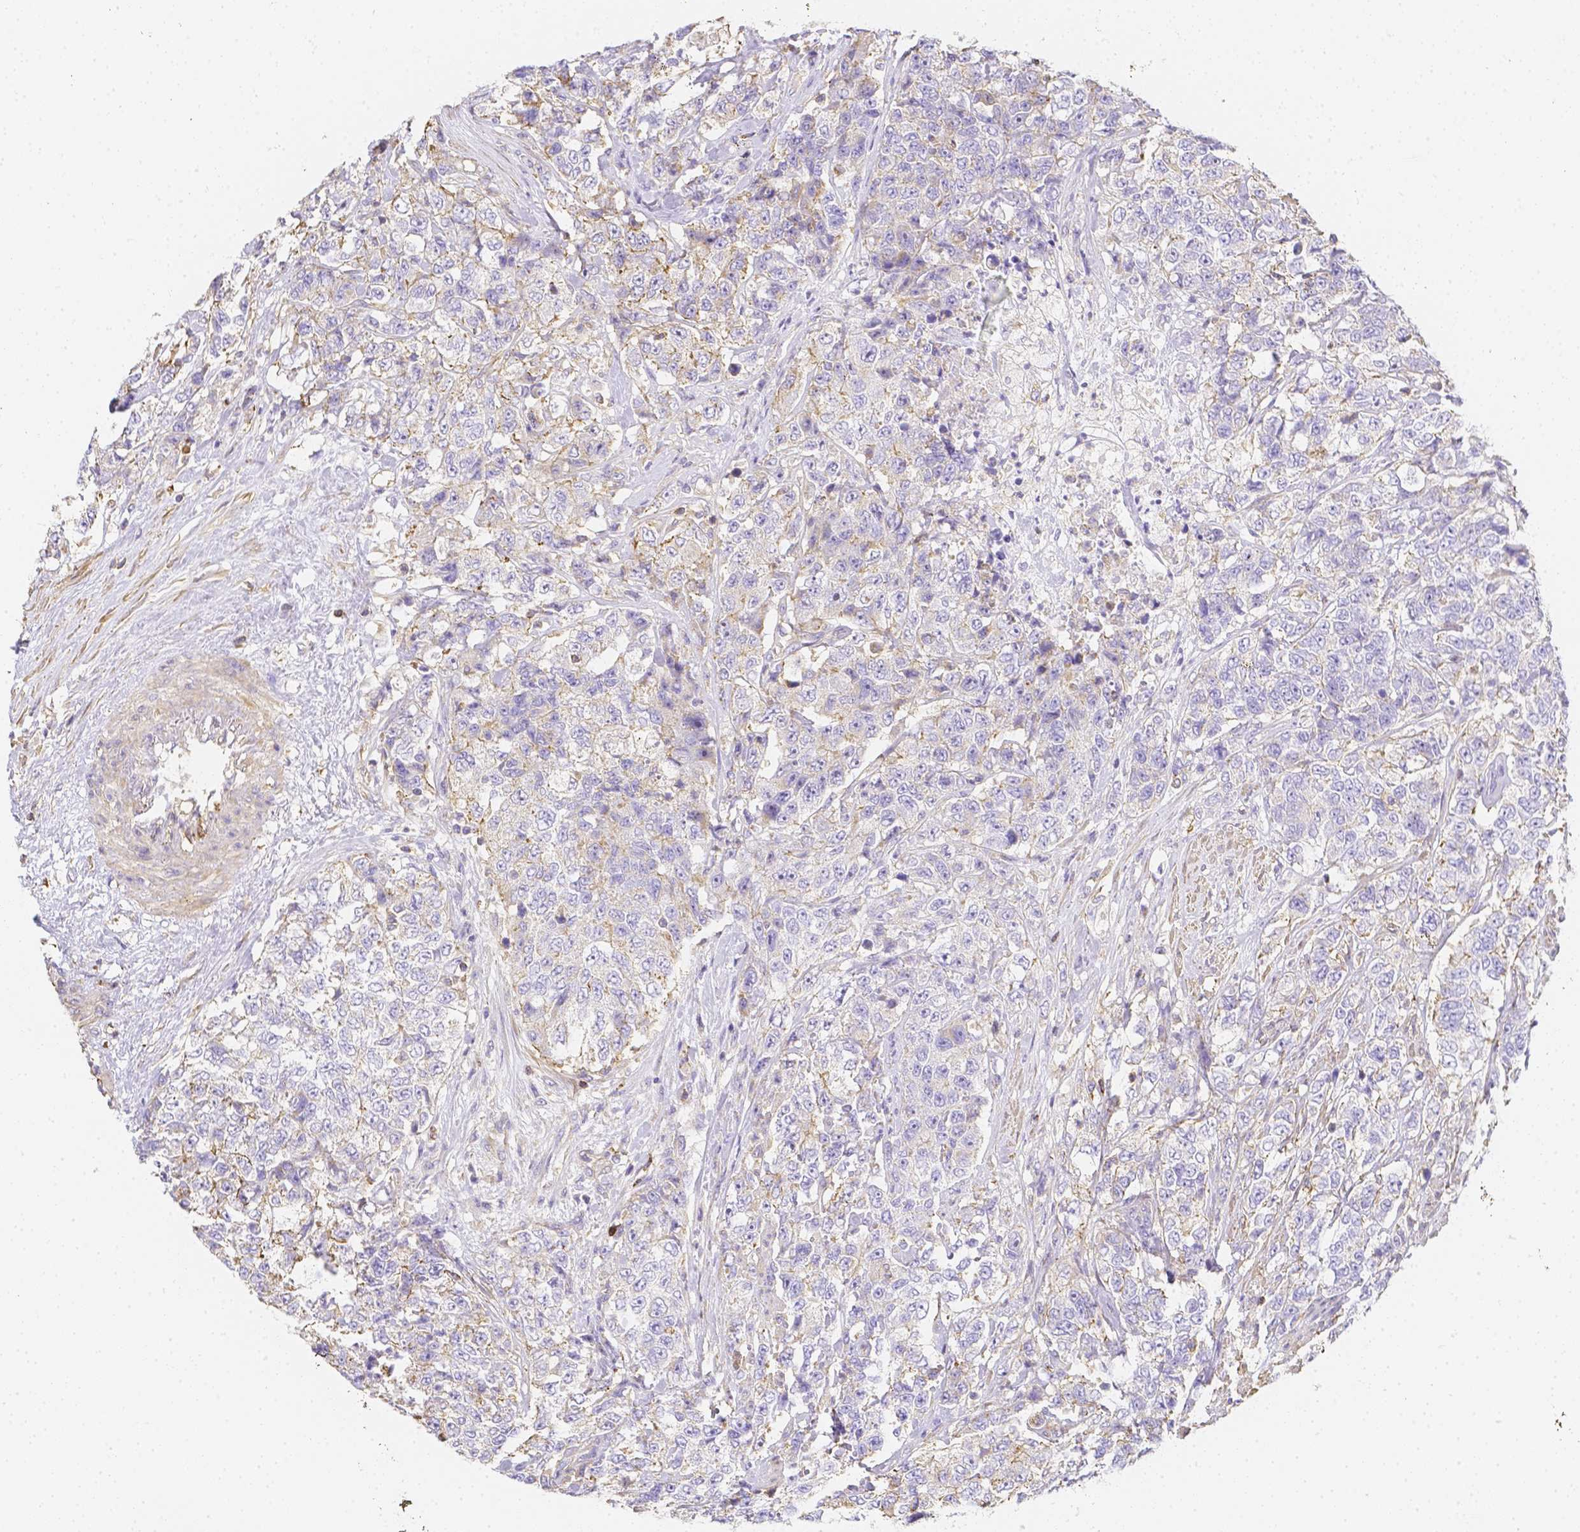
{"staining": {"intensity": "negative", "quantity": "none", "location": "none"}, "tissue": "urothelial cancer", "cell_type": "Tumor cells", "image_type": "cancer", "snomed": [{"axis": "morphology", "description": "Urothelial carcinoma, High grade"}, {"axis": "topography", "description": "Urinary bladder"}], "caption": "High magnification brightfield microscopy of high-grade urothelial carcinoma stained with DAB (brown) and counterstained with hematoxylin (blue): tumor cells show no significant expression.", "gene": "ASAH2", "patient": {"sex": "female", "age": 78}}